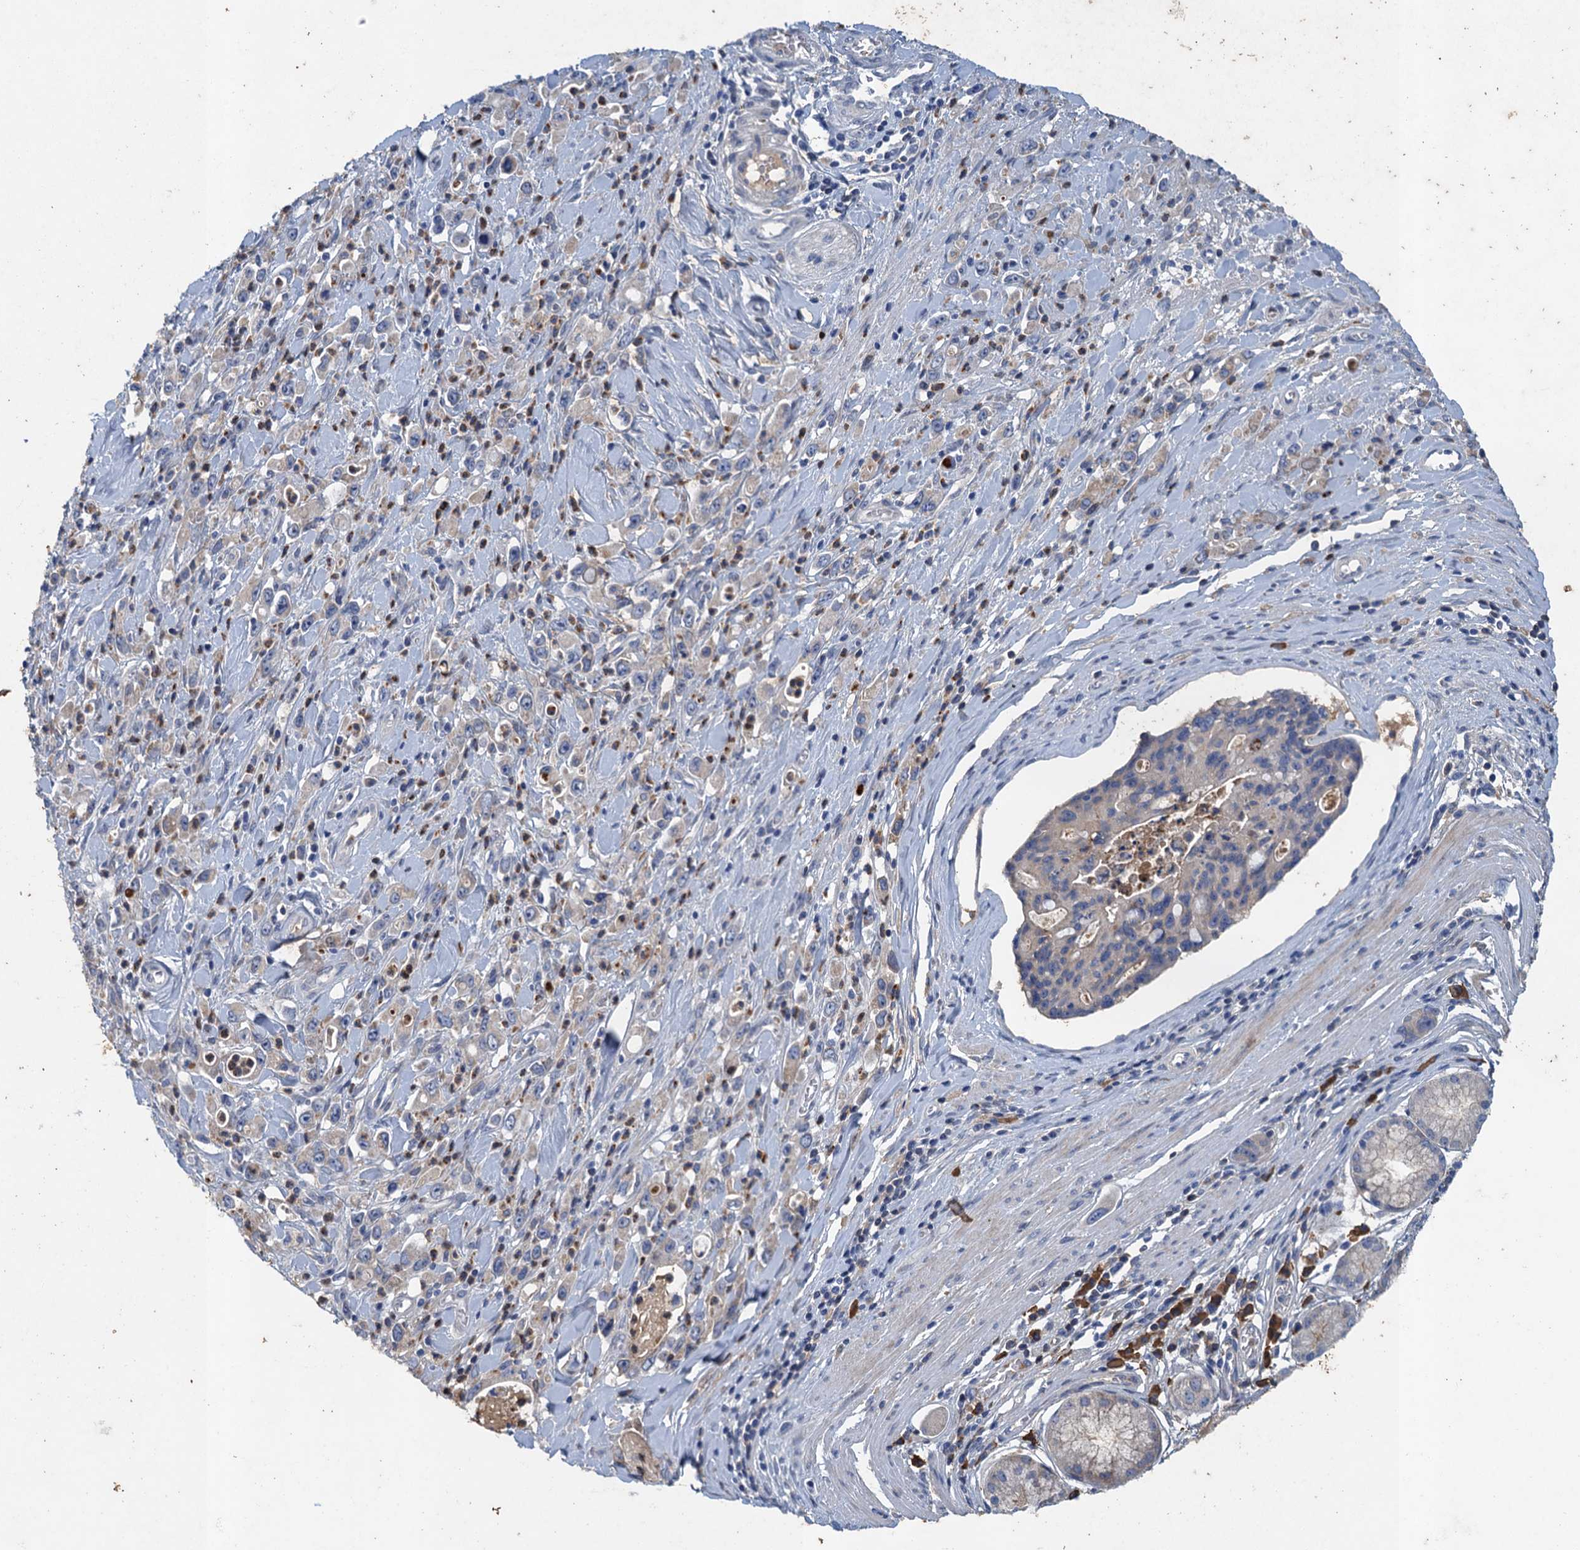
{"staining": {"intensity": "negative", "quantity": "none", "location": "none"}, "tissue": "stomach cancer", "cell_type": "Tumor cells", "image_type": "cancer", "snomed": [{"axis": "morphology", "description": "Adenocarcinoma, NOS"}, {"axis": "topography", "description": "Stomach, lower"}], "caption": "Immunohistochemical staining of human stomach adenocarcinoma reveals no significant expression in tumor cells.", "gene": "TPCN1", "patient": {"sex": "female", "age": 43}}